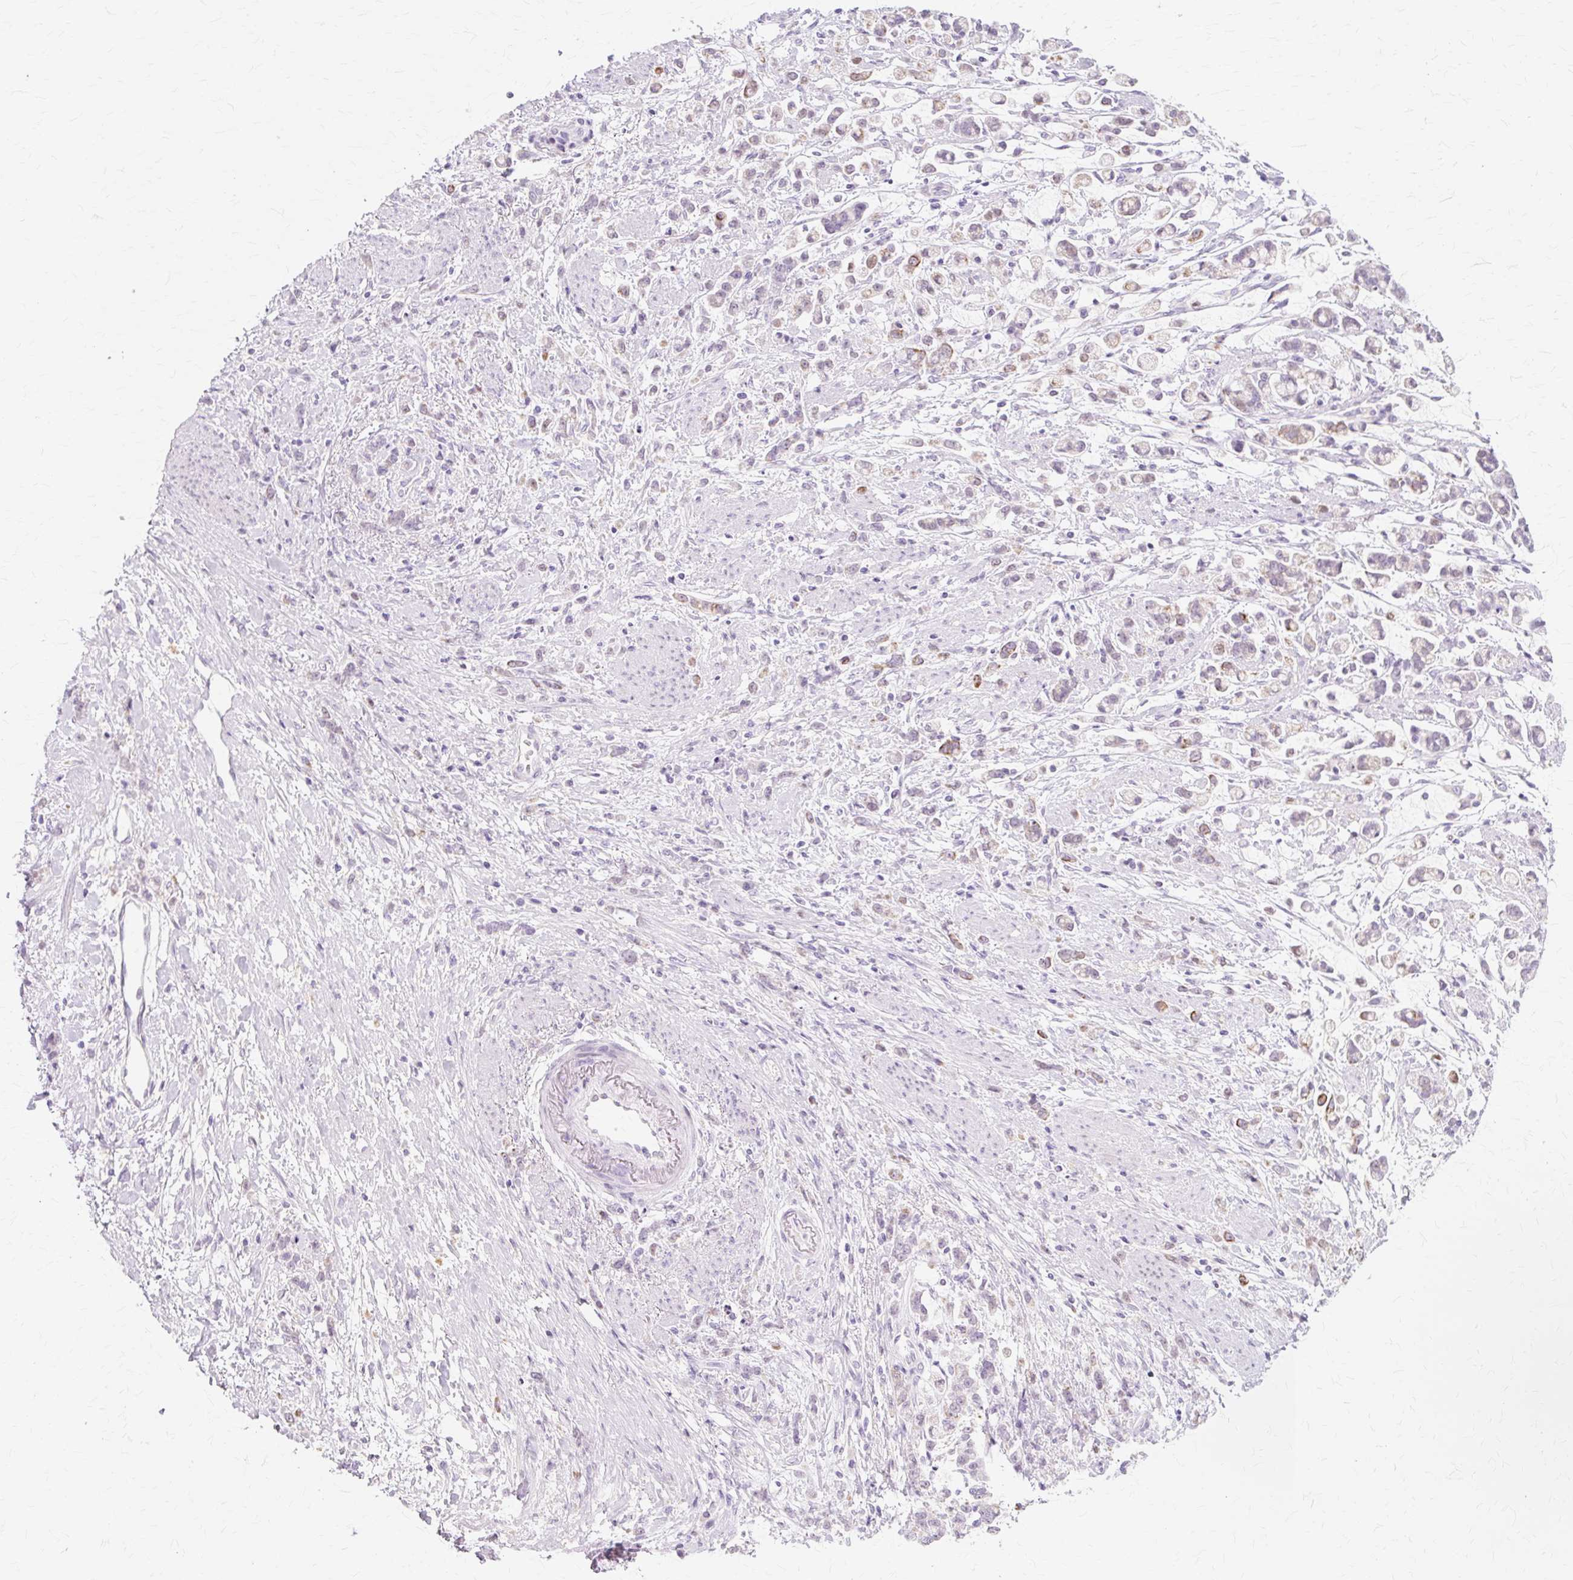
{"staining": {"intensity": "moderate", "quantity": "<25%", "location": "cytoplasmic/membranous"}, "tissue": "stomach cancer", "cell_type": "Tumor cells", "image_type": "cancer", "snomed": [{"axis": "morphology", "description": "Adenocarcinoma, NOS"}, {"axis": "topography", "description": "Stomach"}], "caption": "DAB immunohistochemical staining of human adenocarcinoma (stomach) shows moderate cytoplasmic/membranous protein expression in approximately <25% of tumor cells.", "gene": "IRX2", "patient": {"sex": "female", "age": 60}}